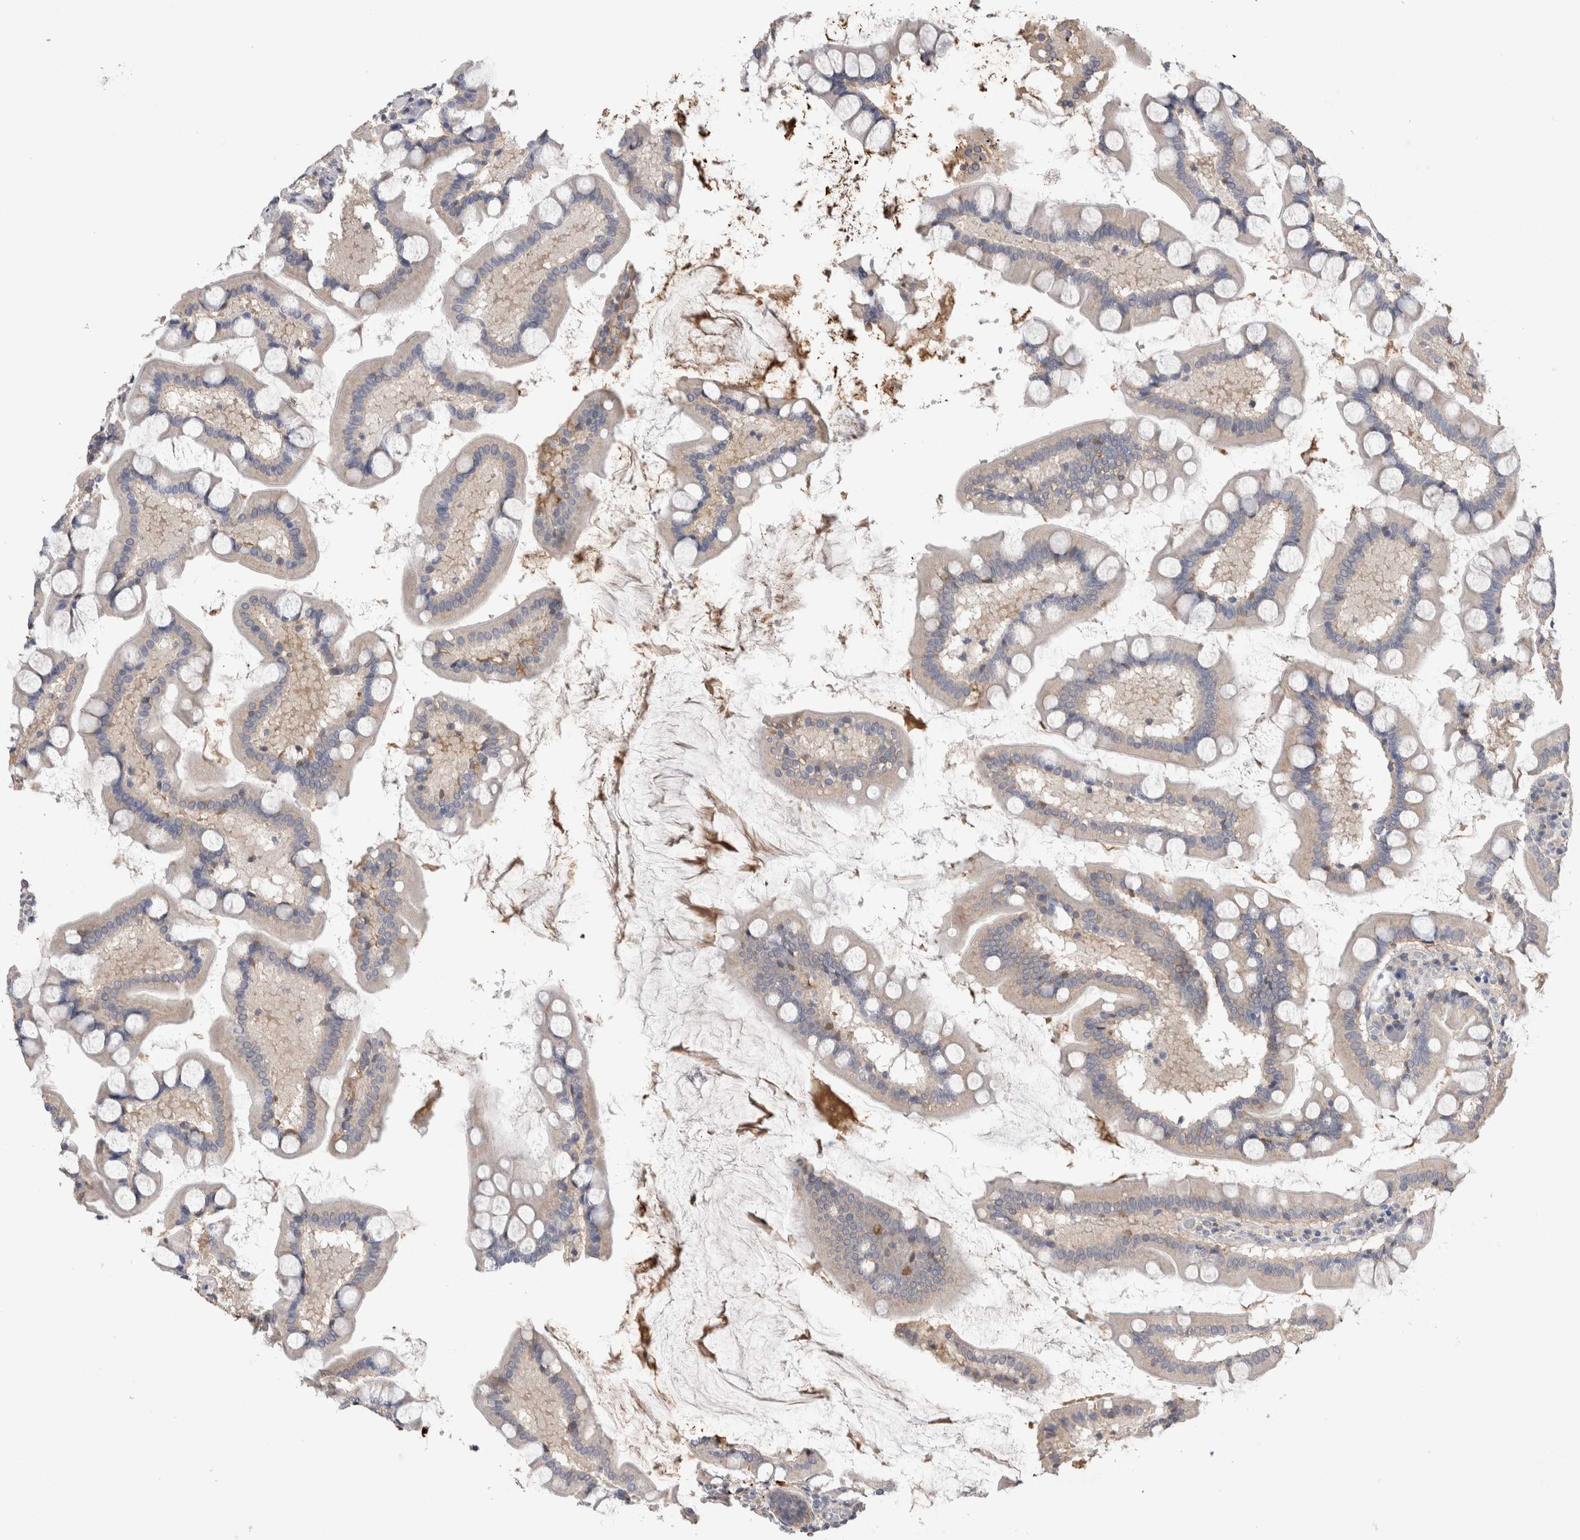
{"staining": {"intensity": "negative", "quantity": "none", "location": "none"}, "tissue": "small intestine", "cell_type": "Glandular cells", "image_type": "normal", "snomed": [{"axis": "morphology", "description": "Normal tissue, NOS"}, {"axis": "topography", "description": "Small intestine"}], "caption": "Photomicrograph shows no significant protein positivity in glandular cells of benign small intestine. Nuclei are stained in blue.", "gene": "PPP3CC", "patient": {"sex": "male", "age": 41}}